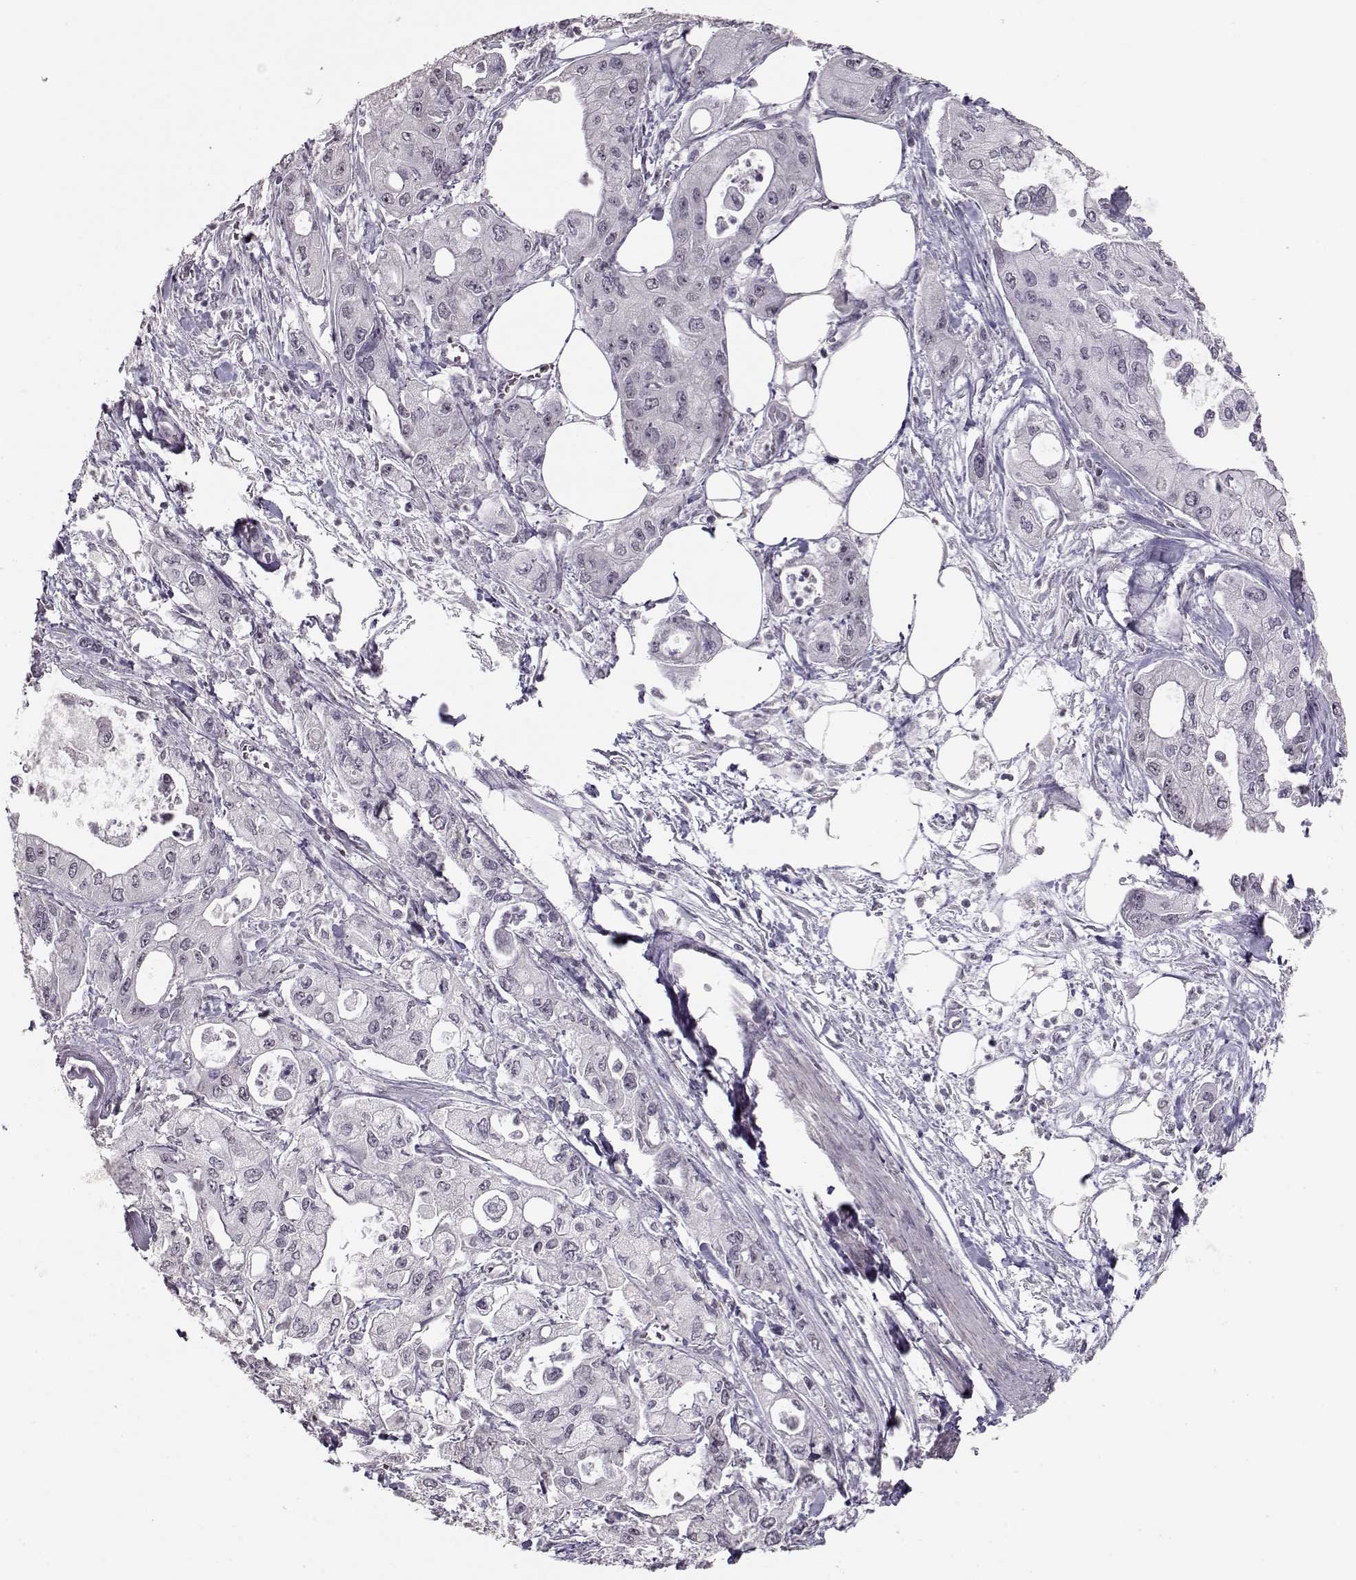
{"staining": {"intensity": "negative", "quantity": "none", "location": "none"}, "tissue": "pancreatic cancer", "cell_type": "Tumor cells", "image_type": "cancer", "snomed": [{"axis": "morphology", "description": "Adenocarcinoma, NOS"}, {"axis": "topography", "description": "Pancreas"}], "caption": "A histopathology image of human pancreatic adenocarcinoma is negative for staining in tumor cells.", "gene": "PCP4", "patient": {"sex": "male", "age": 70}}